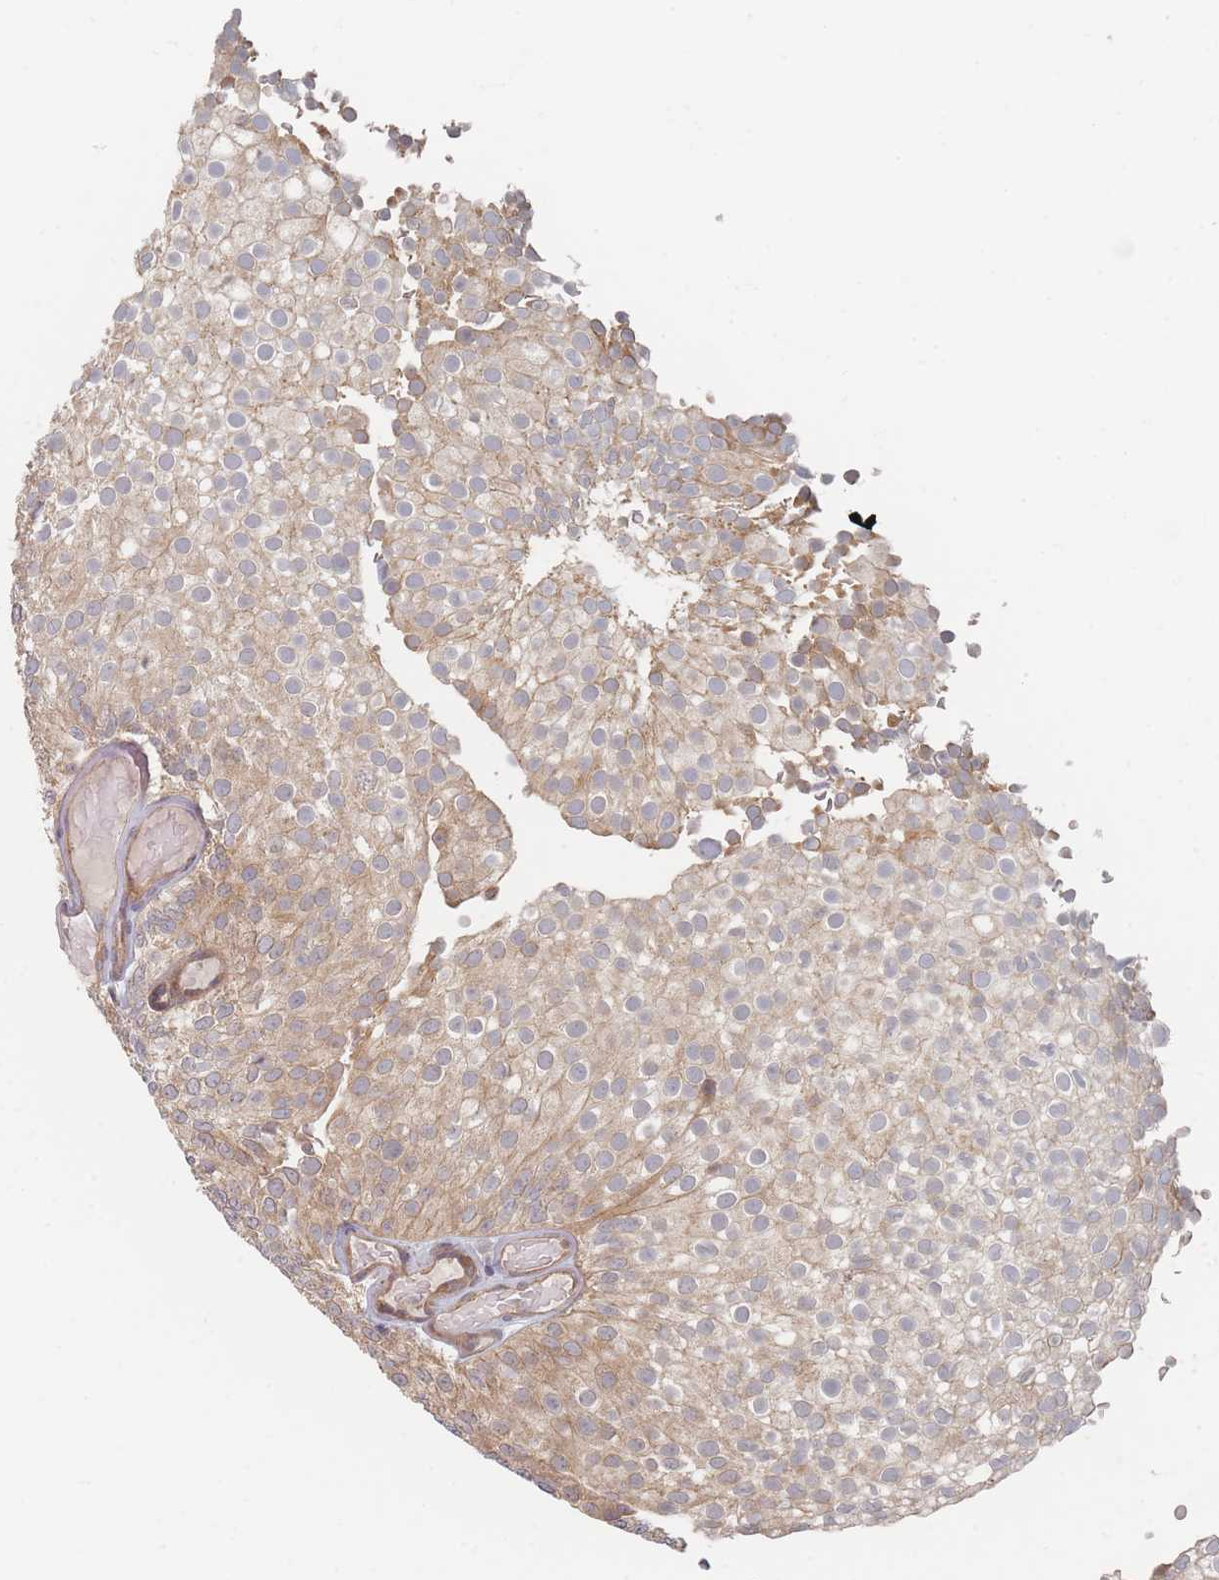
{"staining": {"intensity": "moderate", "quantity": "25%-75%", "location": "cytoplasmic/membranous"}, "tissue": "urothelial cancer", "cell_type": "Tumor cells", "image_type": "cancer", "snomed": [{"axis": "morphology", "description": "Urothelial carcinoma, Low grade"}, {"axis": "topography", "description": "Urinary bladder"}], "caption": "Urothelial carcinoma (low-grade) stained for a protein reveals moderate cytoplasmic/membranous positivity in tumor cells.", "gene": "GLE1", "patient": {"sex": "male", "age": 78}}